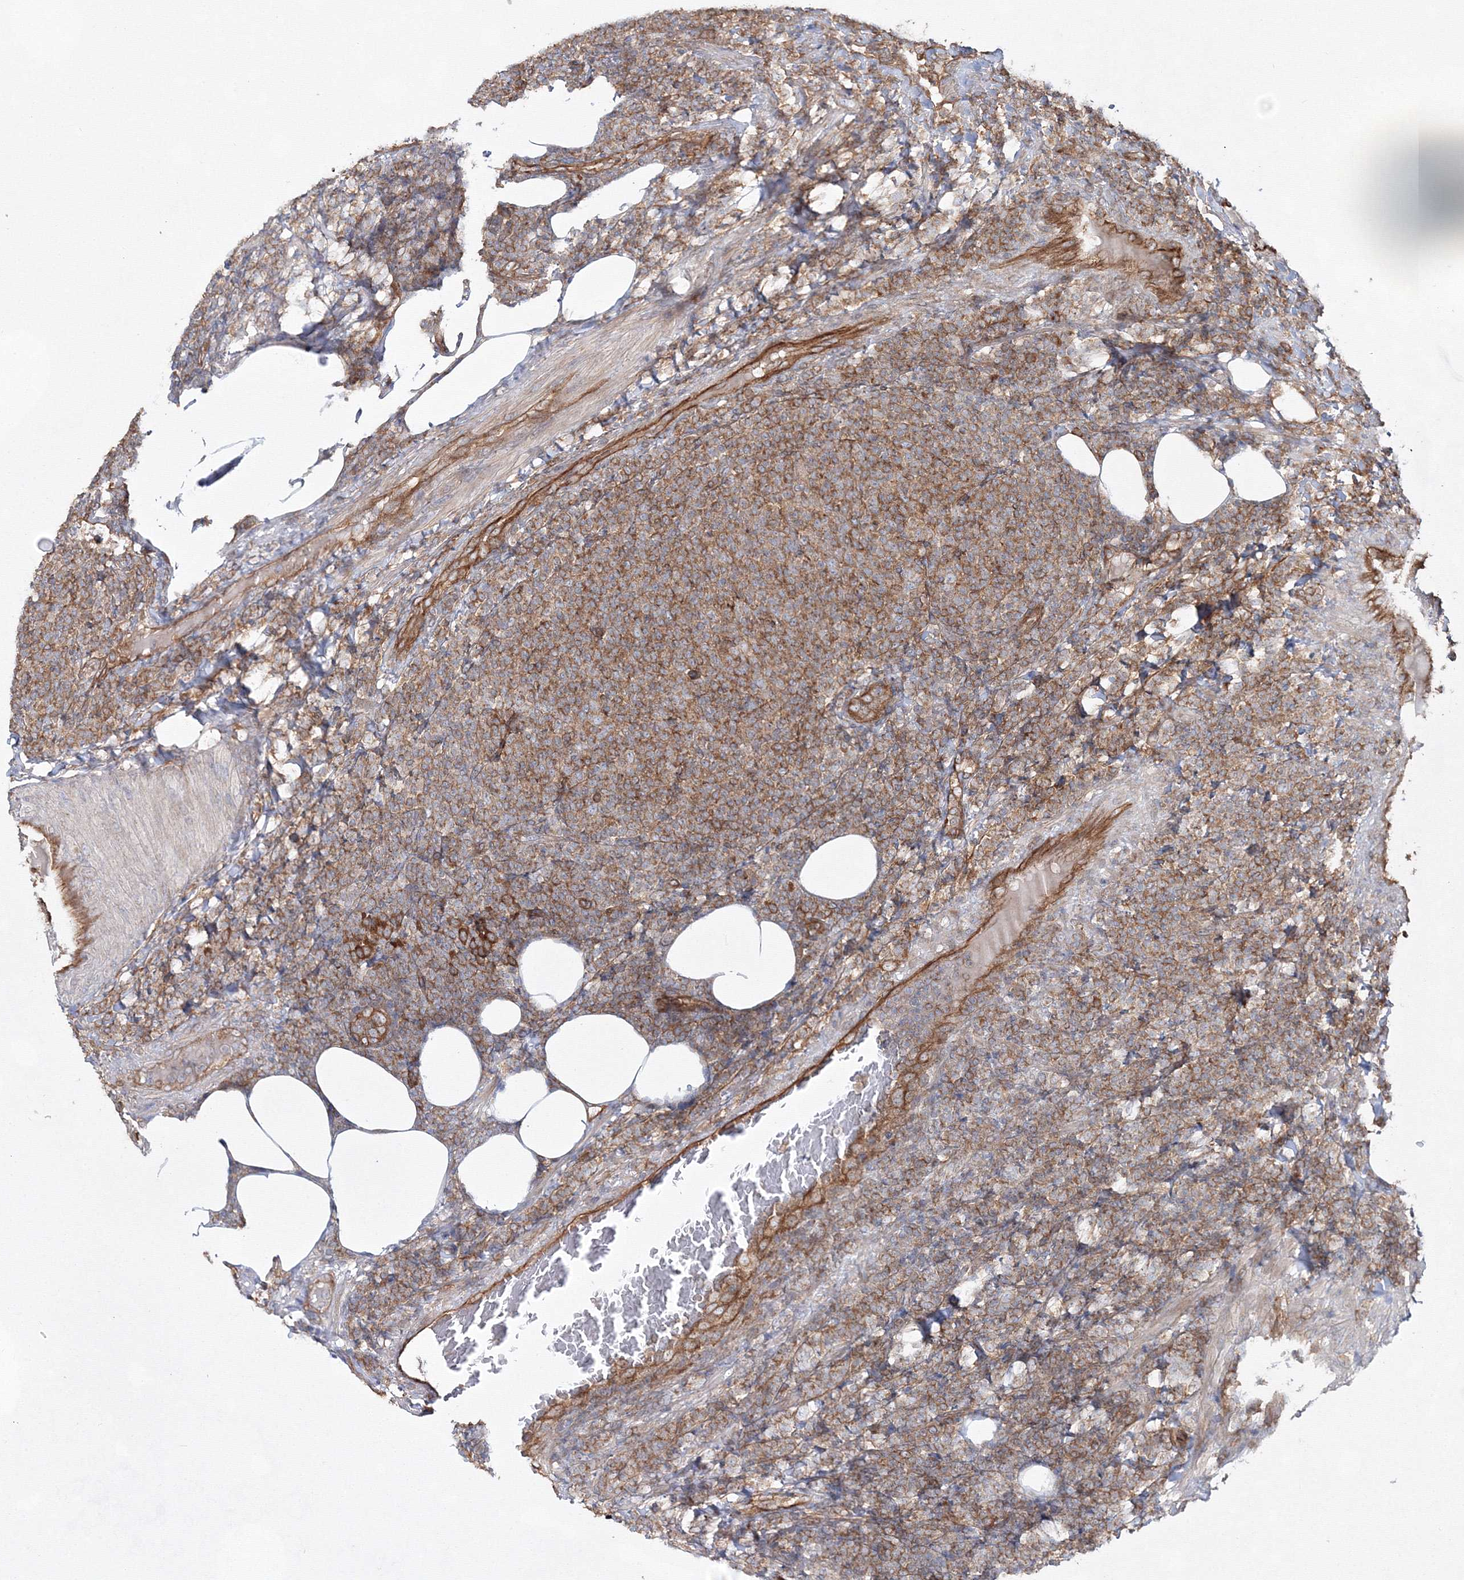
{"staining": {"intensity": "moderate", "quantity": ">75%", "location": "cytoplasmic/membranous"}, "tissue": "lymphoma", "cell_type": "Tumor cells", "image_type": "cancer", "snomed": [{"axis": "morphology", "description": "Malignant lymphoma, non-Hodgkin's type, Low grade"}, {"axis": "topography", "description": "Lymph node"}], "caption": "Tumor cells reveal medium levels of moderate cytoplasmic/membranous staining in about >75% of cells in human lymphoma.", "gene": "EXOC6", "patient": {"sex": "male", "age": 66}}